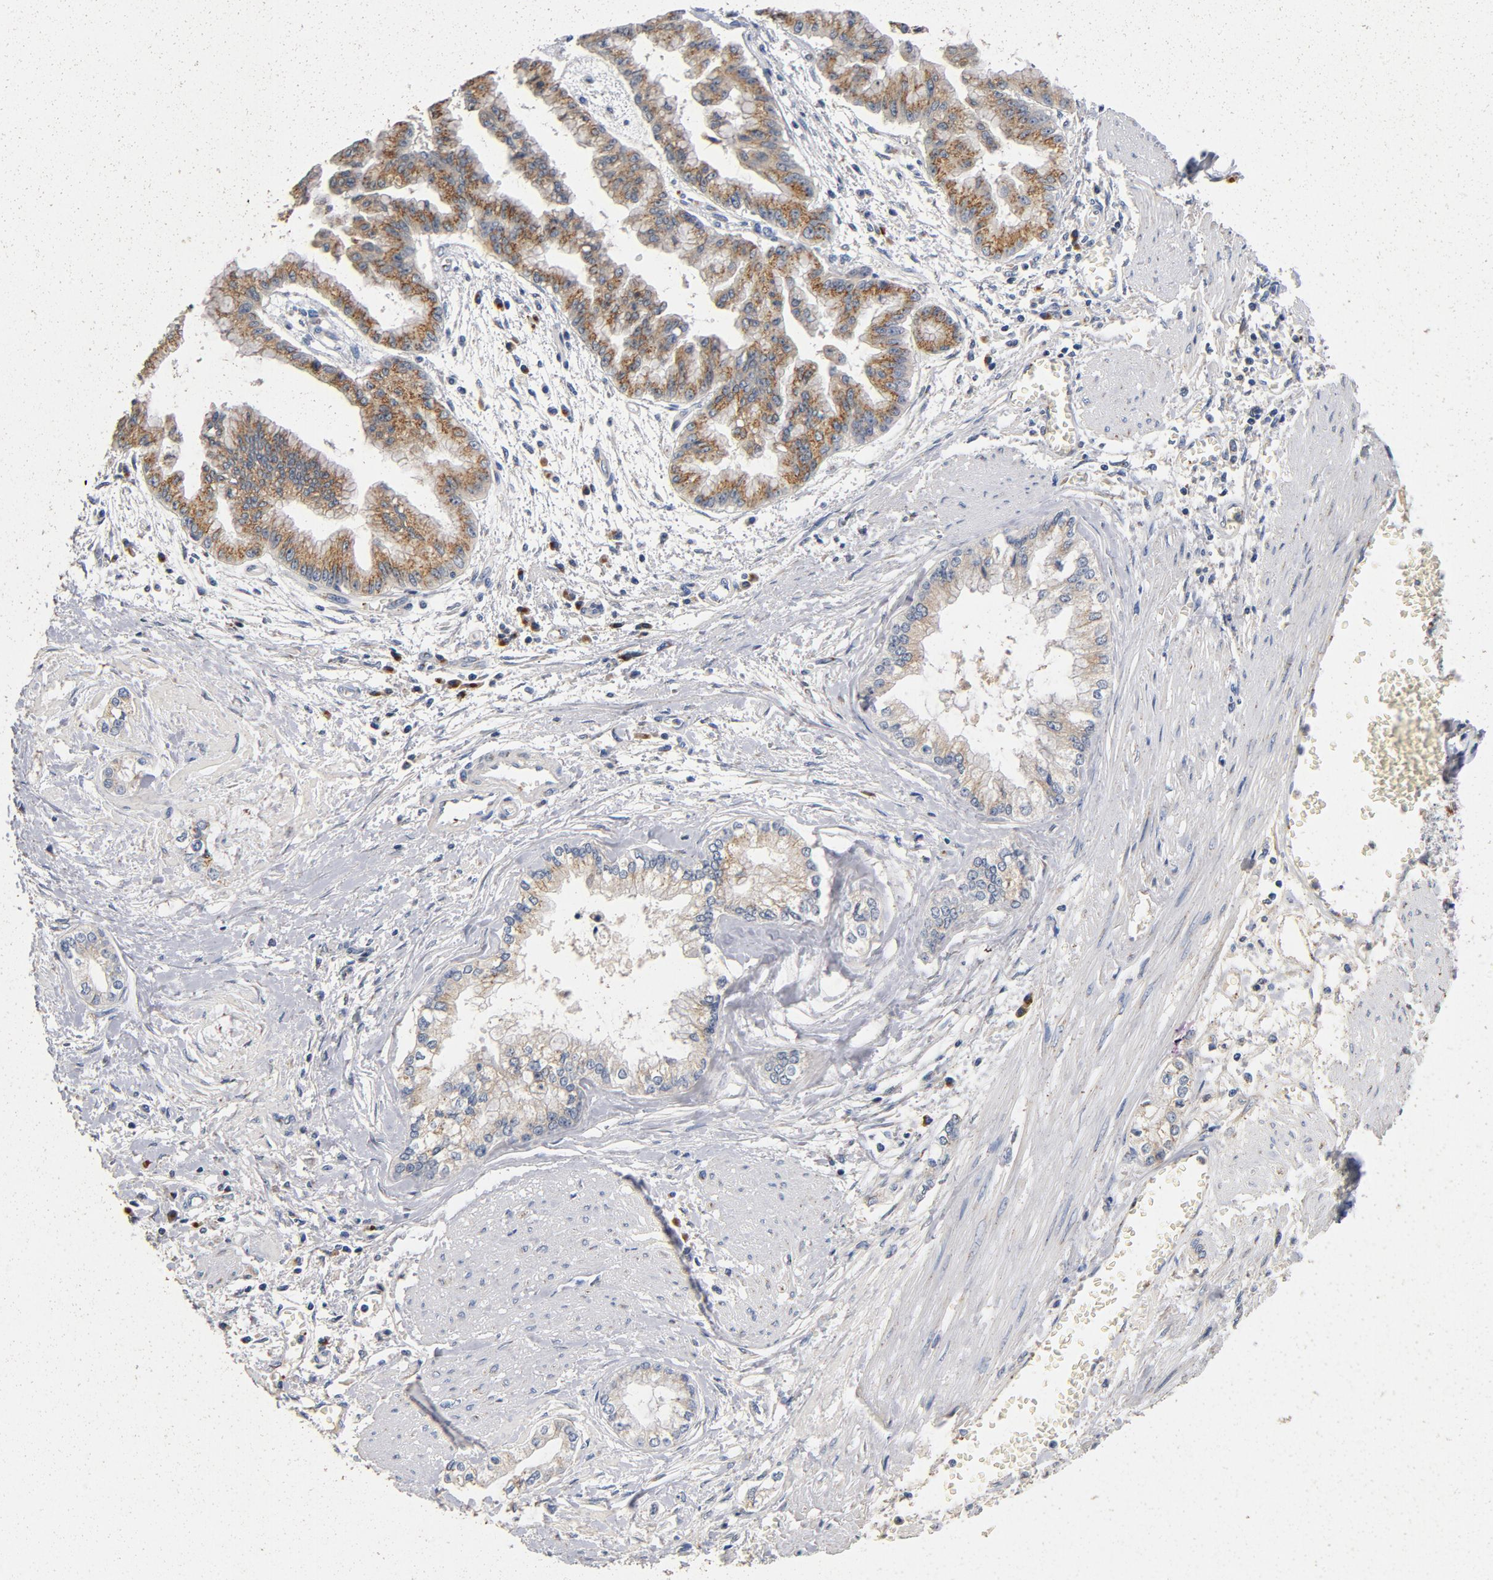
{"staining": {"intensity": "moderate", "quantity": ">75%", "location": "cytoplasmic/membranous"}, "tissue": "liver cancer", "cell_type": "Tumor cells", "image_type": "cancer", "snomed": [{"axis": "morphology", "description": "Cholangiocarcinoma"}, {"axis": "topography", "description": "Liver"}], "caption": "Moderate cytoplasmic/membranous protein expression is seen in about >75% of tumor cells in liver cancer (cholangiocarcinoma).", "gene": "LMAN2", "patient": {"sex": "female", "age": 79}}